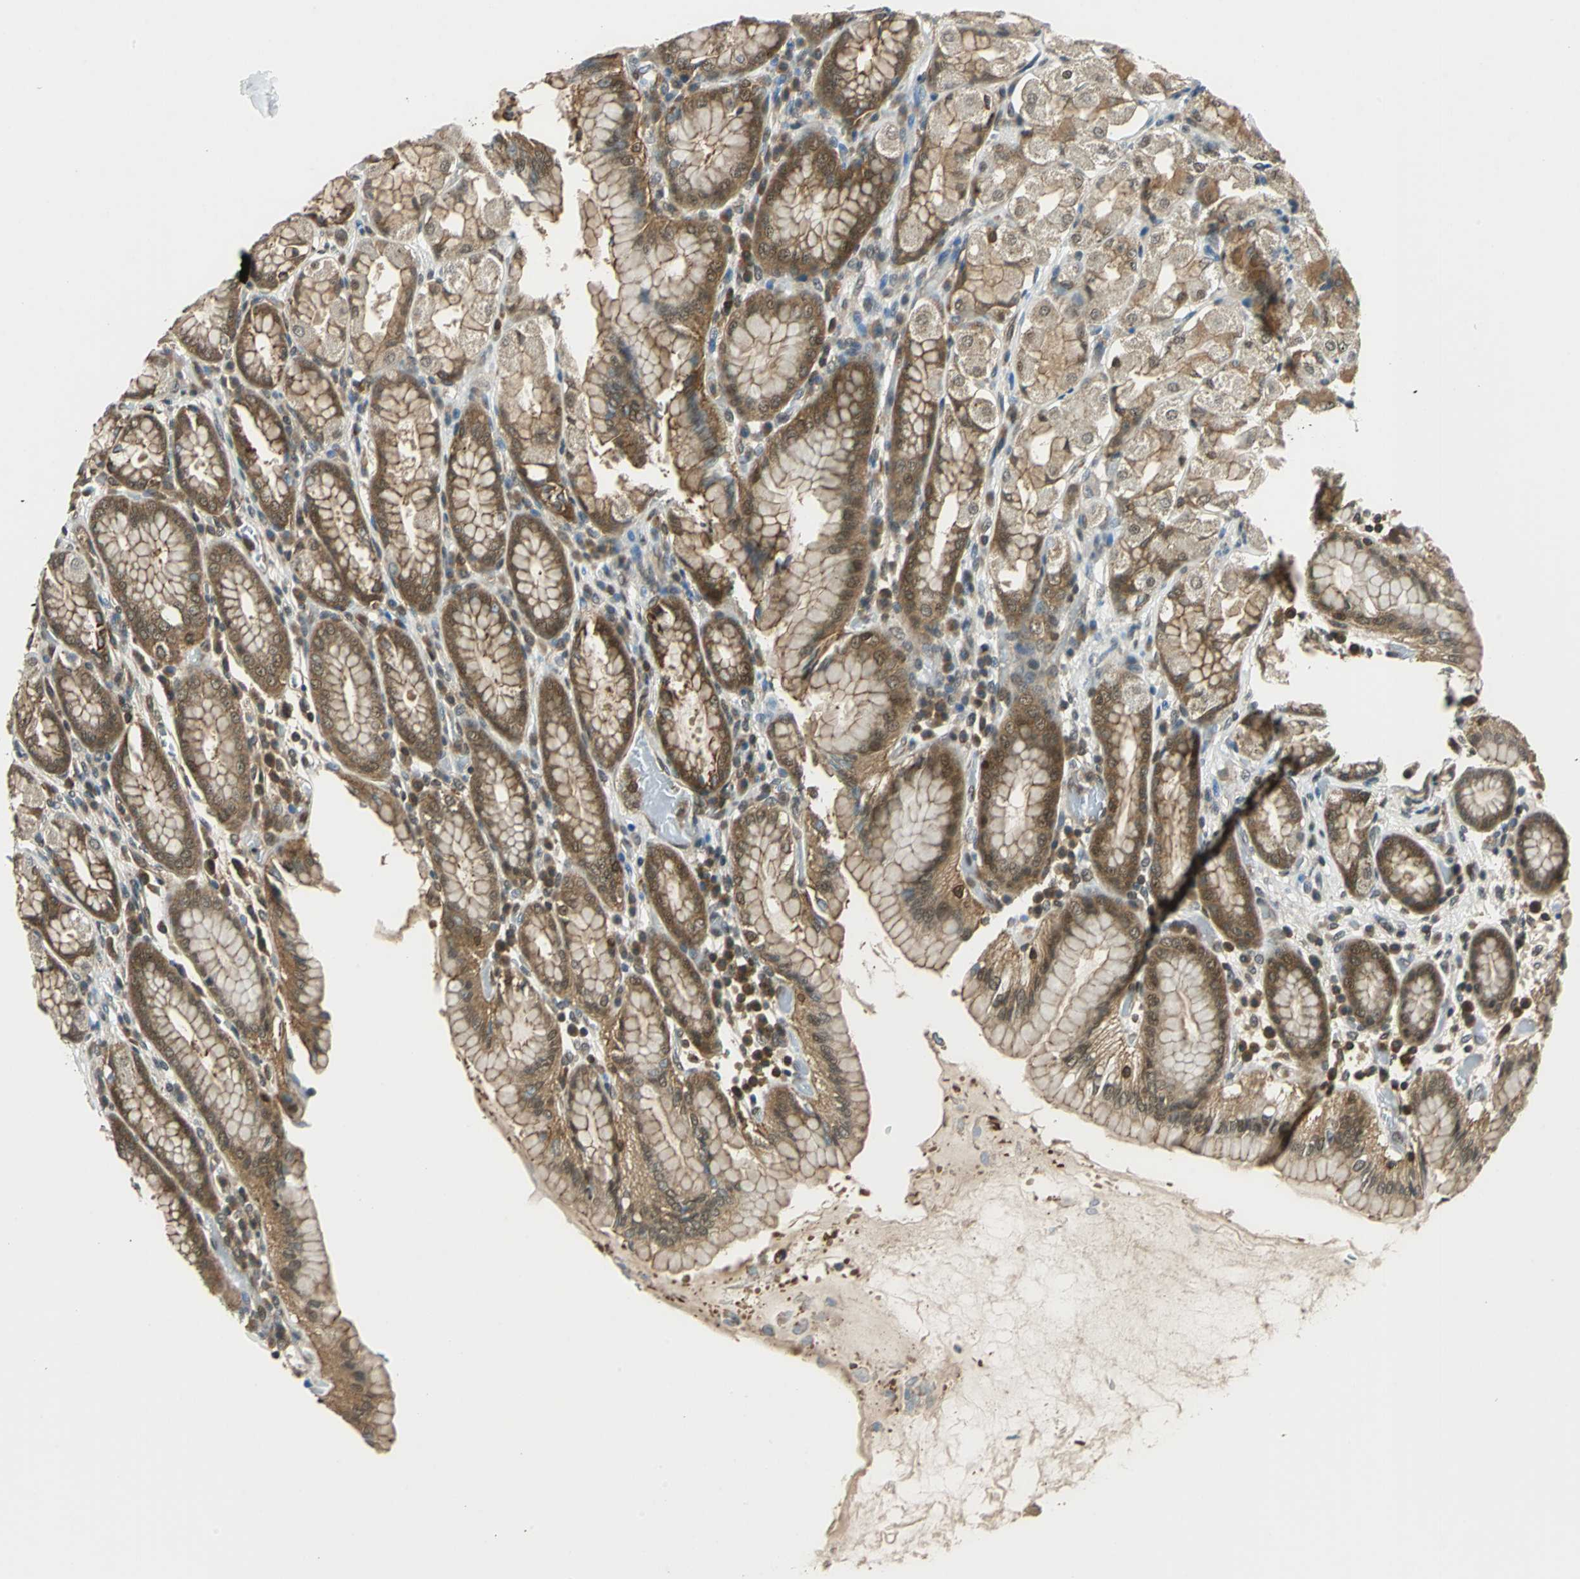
{"staining": {"intensity": "strong", "quantity": ">75%", "location": "cytoplasmic/membranous,nuclear"}, "tissue": "stomach", "cell_type": "Glandular cells", "image_type": "normal", "snomed": [{"axis": "morphology", "description": "Normal tissue, NOS"}, {"axis": "topography", "description": "Stomach, upper"}], "caption": "DAB (3,3'-diaminobenzidine) immunohistochemical staining of normal human stomach displays strong cytoplasmic/membranous,nuclear protein staining in approximately >75% of glandular cells. The staining is performed using DAB (3,3'-diaminobenzidine) brown chromogen to label protein expression. The nuclei are counter-stained blue using hematoxylin.", "gene": "ARPC3", "patient": {"sex": "male", "age": 68}}